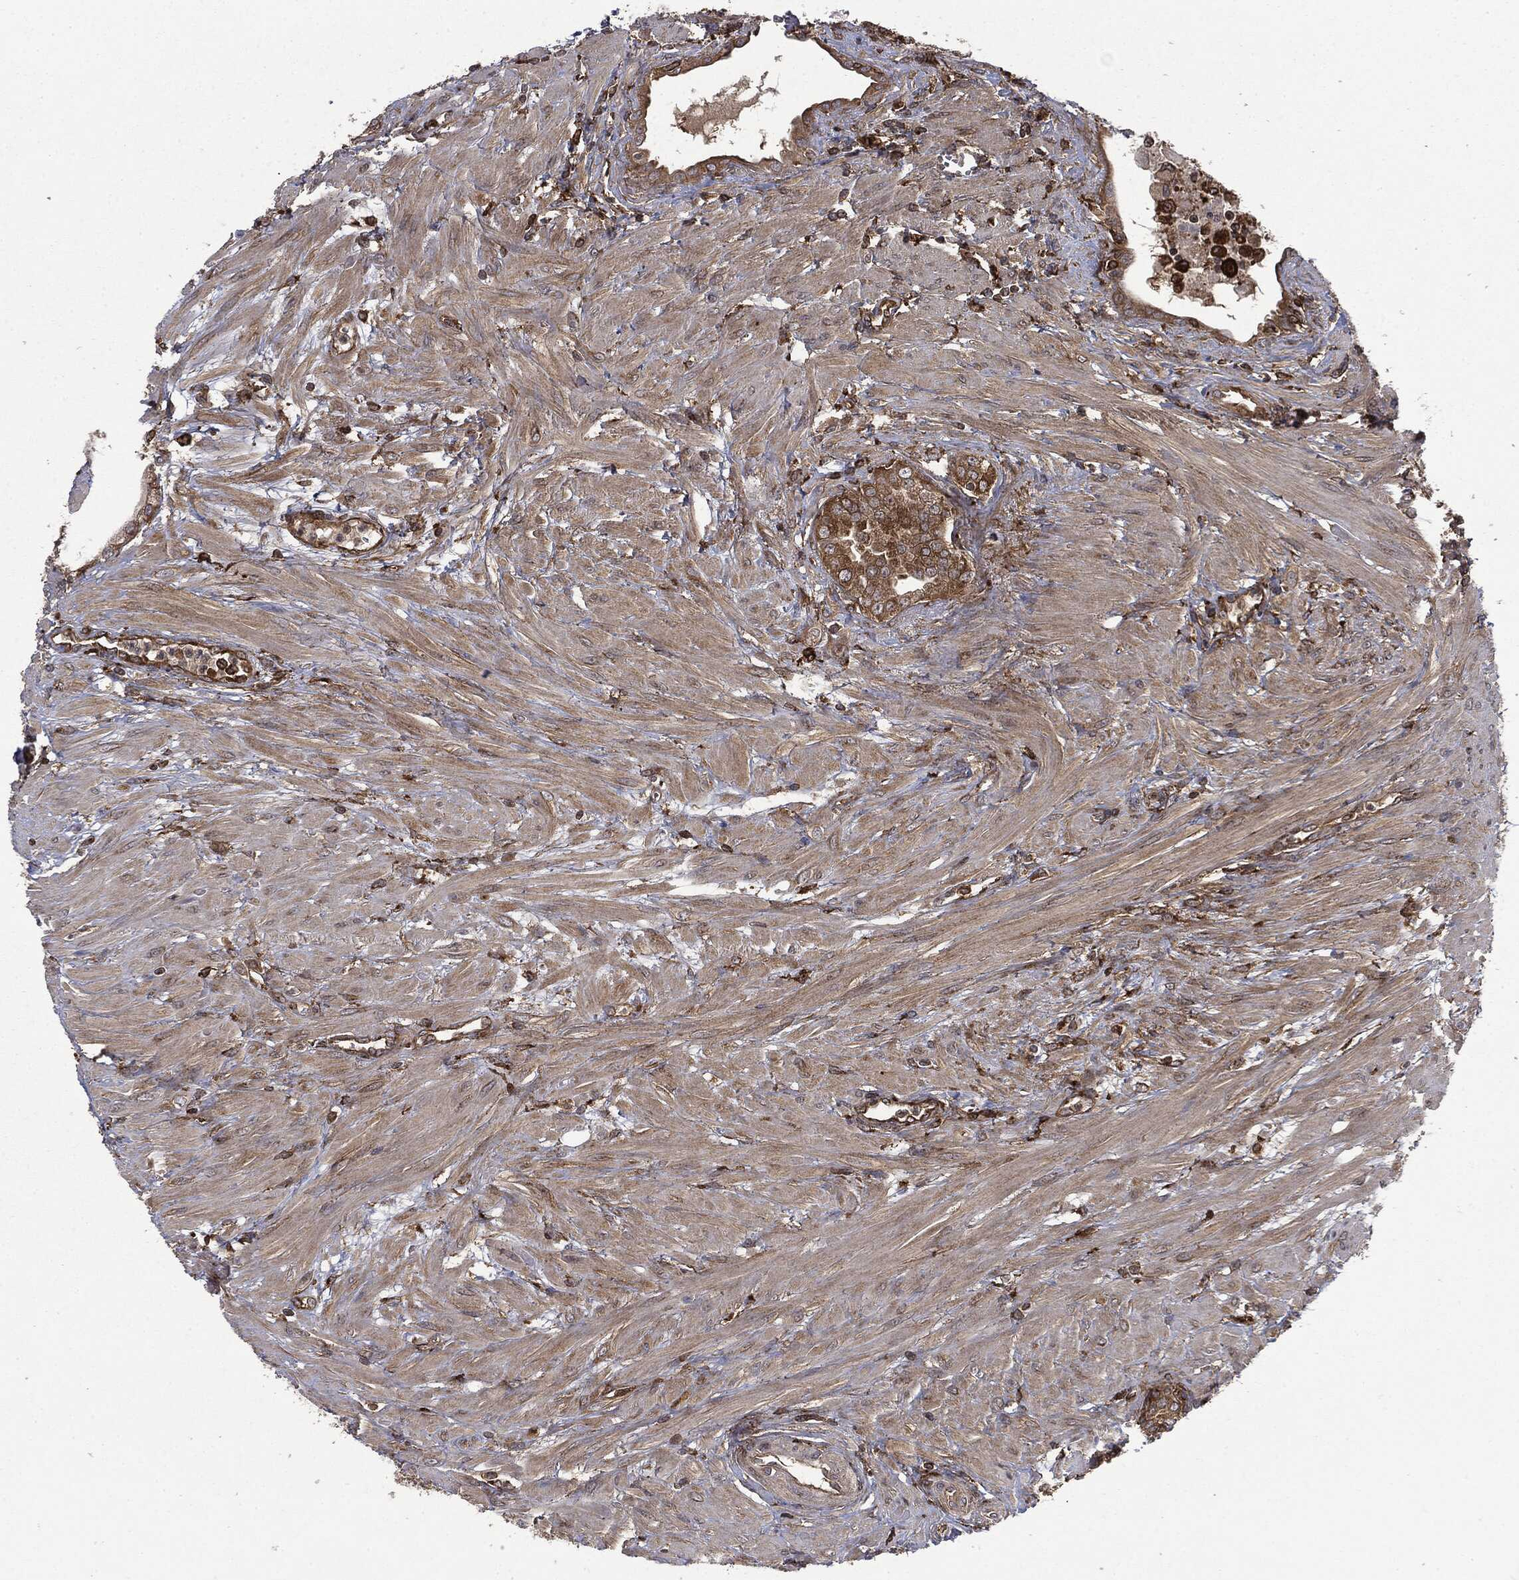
{"staining": {"intensity": "moderate", "quantity": "25%-75%", "location": "cytoplasmic/membranous"}, "tissue": "prostate cancer", "cell_type": "Tumor cells", "image_type": "cancer", "snomed": [{"axis": "morphology", "description": "Adenocarcinoma, NOS"}, {"axis": "topography", "description": "Prostate and seminal vesicle, NOS"}, {"axis": "topography", "description": "Prostate"}], "caption": "Immunohistochemistry staining of prostate adenocarcinoma, which shows medium levels of moderate cytoplasmic/membranous staining in approximately 25%-75% of tumor cells indicating moderate cytoplasmic/membranous protein staining. The staining was performed using DAB (3,3'-diaminobenzidine) (brown) for protein detection and nuclei were counterstained in hematoxylin (blue).", "gene": "SNX5", "patient": {"sex": "male", "age": 79}}